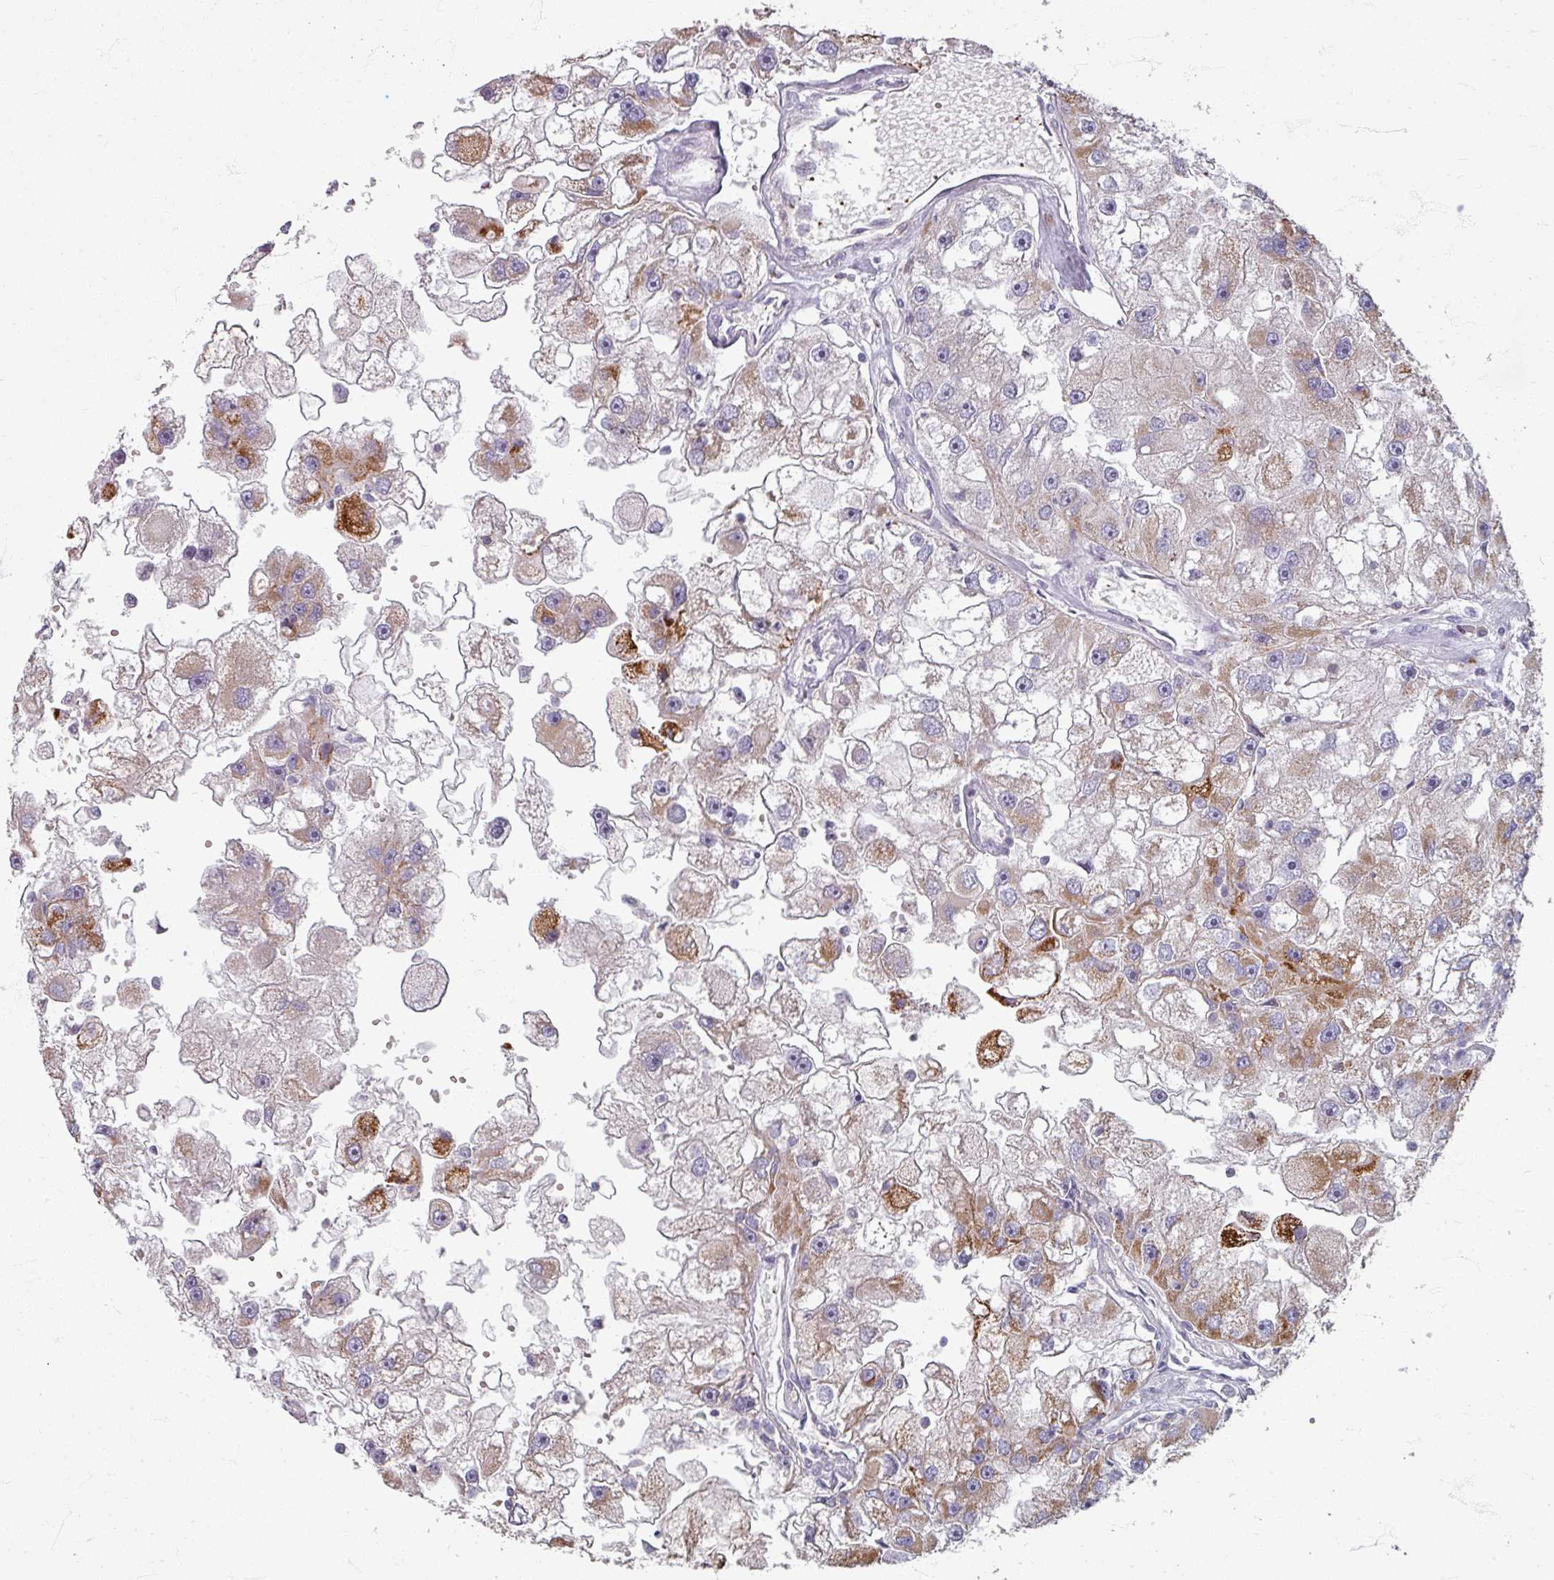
{"staining": {"intensity": "moderate", "quantity": "25%-75%", "location": "cytoplasmic/membranous"}, "tissue": "renal cancer", "cell_type": "Tumor cells", "image_type": "cancer", "snomed": [{"axis": "morphology", "description": "Adenocarcinoma, NOS"}, {"axis": "topography", "description": "Kidney"}], "caption": "There is medium levels of moderate cytoplasmic/membranous expression in tumor cells of renal adenocarcinoma, as demonstrated by immunohistochemical staining (brown color).", "gene": "GABARAPL1", "patient": {"sex": "male", "age": 63}}